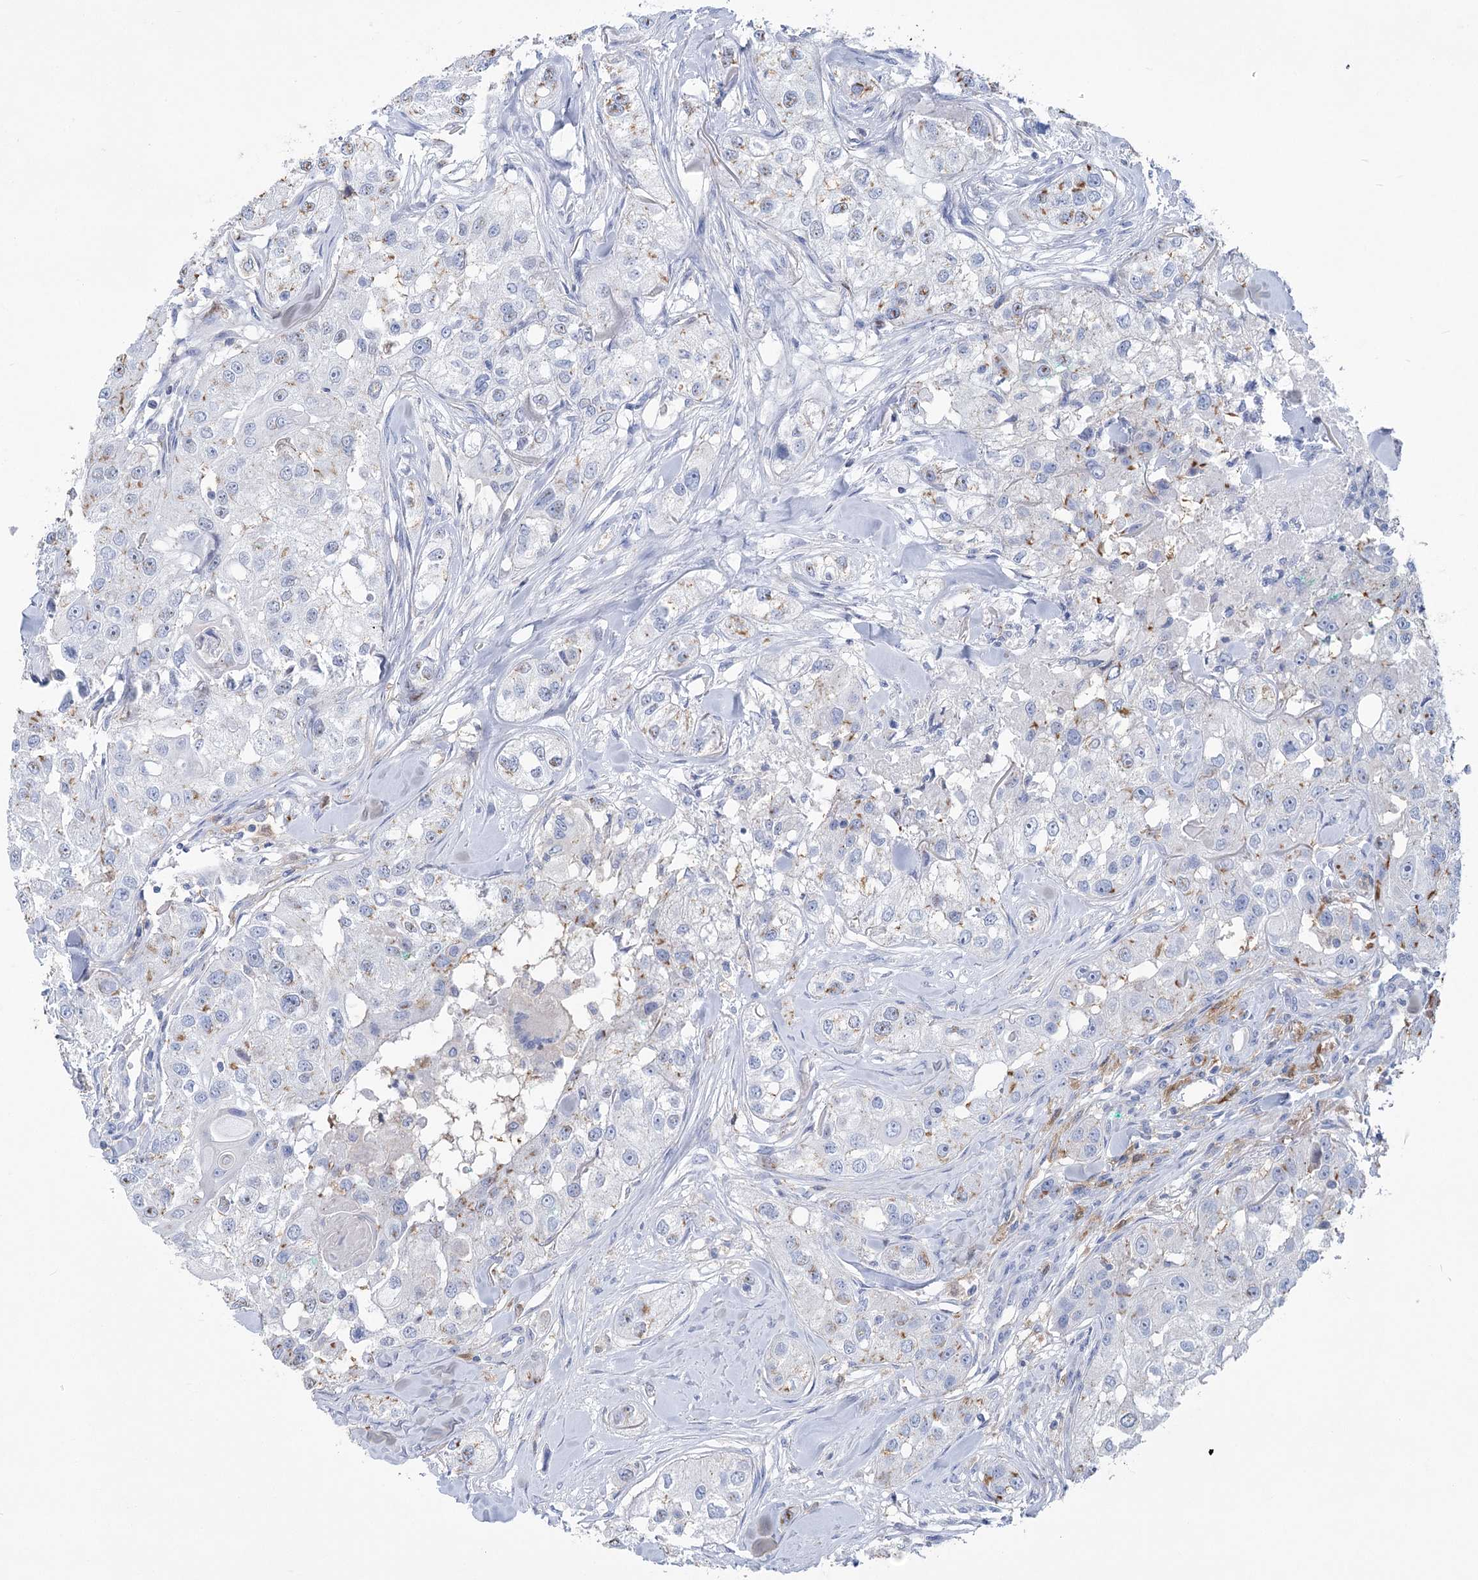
{"staining": {"intensity": "negative", "quantity": "none", "location": "none"}, "tissue": "head and neck cancer", "cell_type": "Tumor cells", "image_type": "cancer", "snomed": [{"axis": "morphology", "description": "Normal tissue, NOS"}, {"axis": "morphology", "description": "Squamous cell carcinoma, NOS"}, {"axis": "topography", "description": "Skeletal muscle"}, {"axis": "topography", "description": "Head-Neck"}], "caption": "Squamous cell carcinoma (head and neck) stained for a protein using immunohistochemistry (IHC) exhibits no staining tumor cells.", "gene": "PCDHA1", "patient": {"sex": "male", "age": 51}}